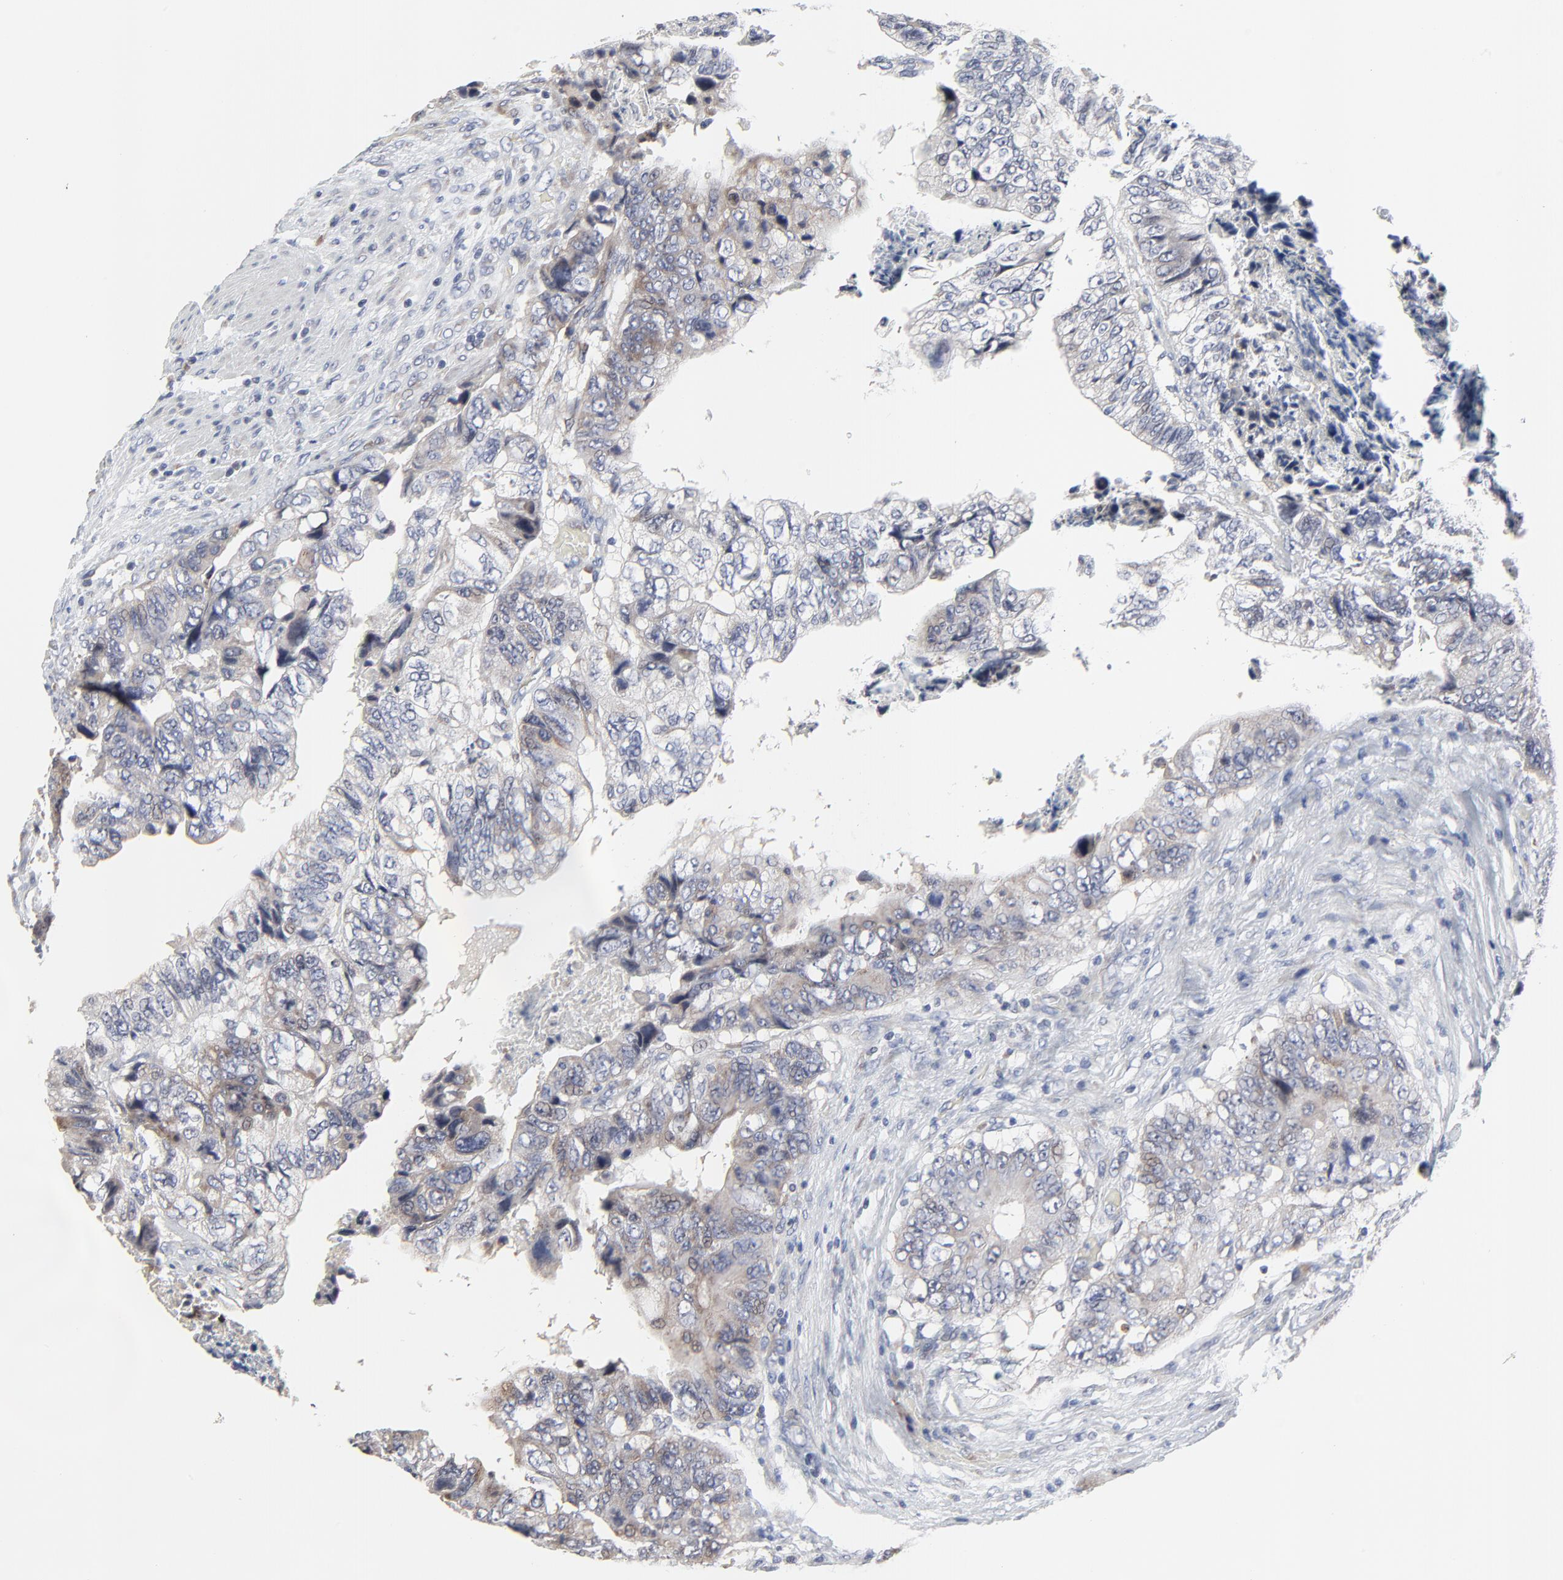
{"staining": {"intensity": "negative", "quantity": "none", "location": "none"}, "tissue": "colorectal cancer", "cell_type": "Tumor cells", "image_type": "cancer", "snomed": [{"axis": "morphology", "description": "Adenocarcinoma, NOS"}, {"axis": "topography", "description": "Rectum"}], "caption": "The IHC image has no significant positivity in tumor cells of adenocarcinoma (colorectal) tissue. (DAB (3,3'-diaminobenzidine) immunohistochemistry (IHC), high magnification).", "gene": "NLGN3", "patient": {"sex": "female", "age": 82}}